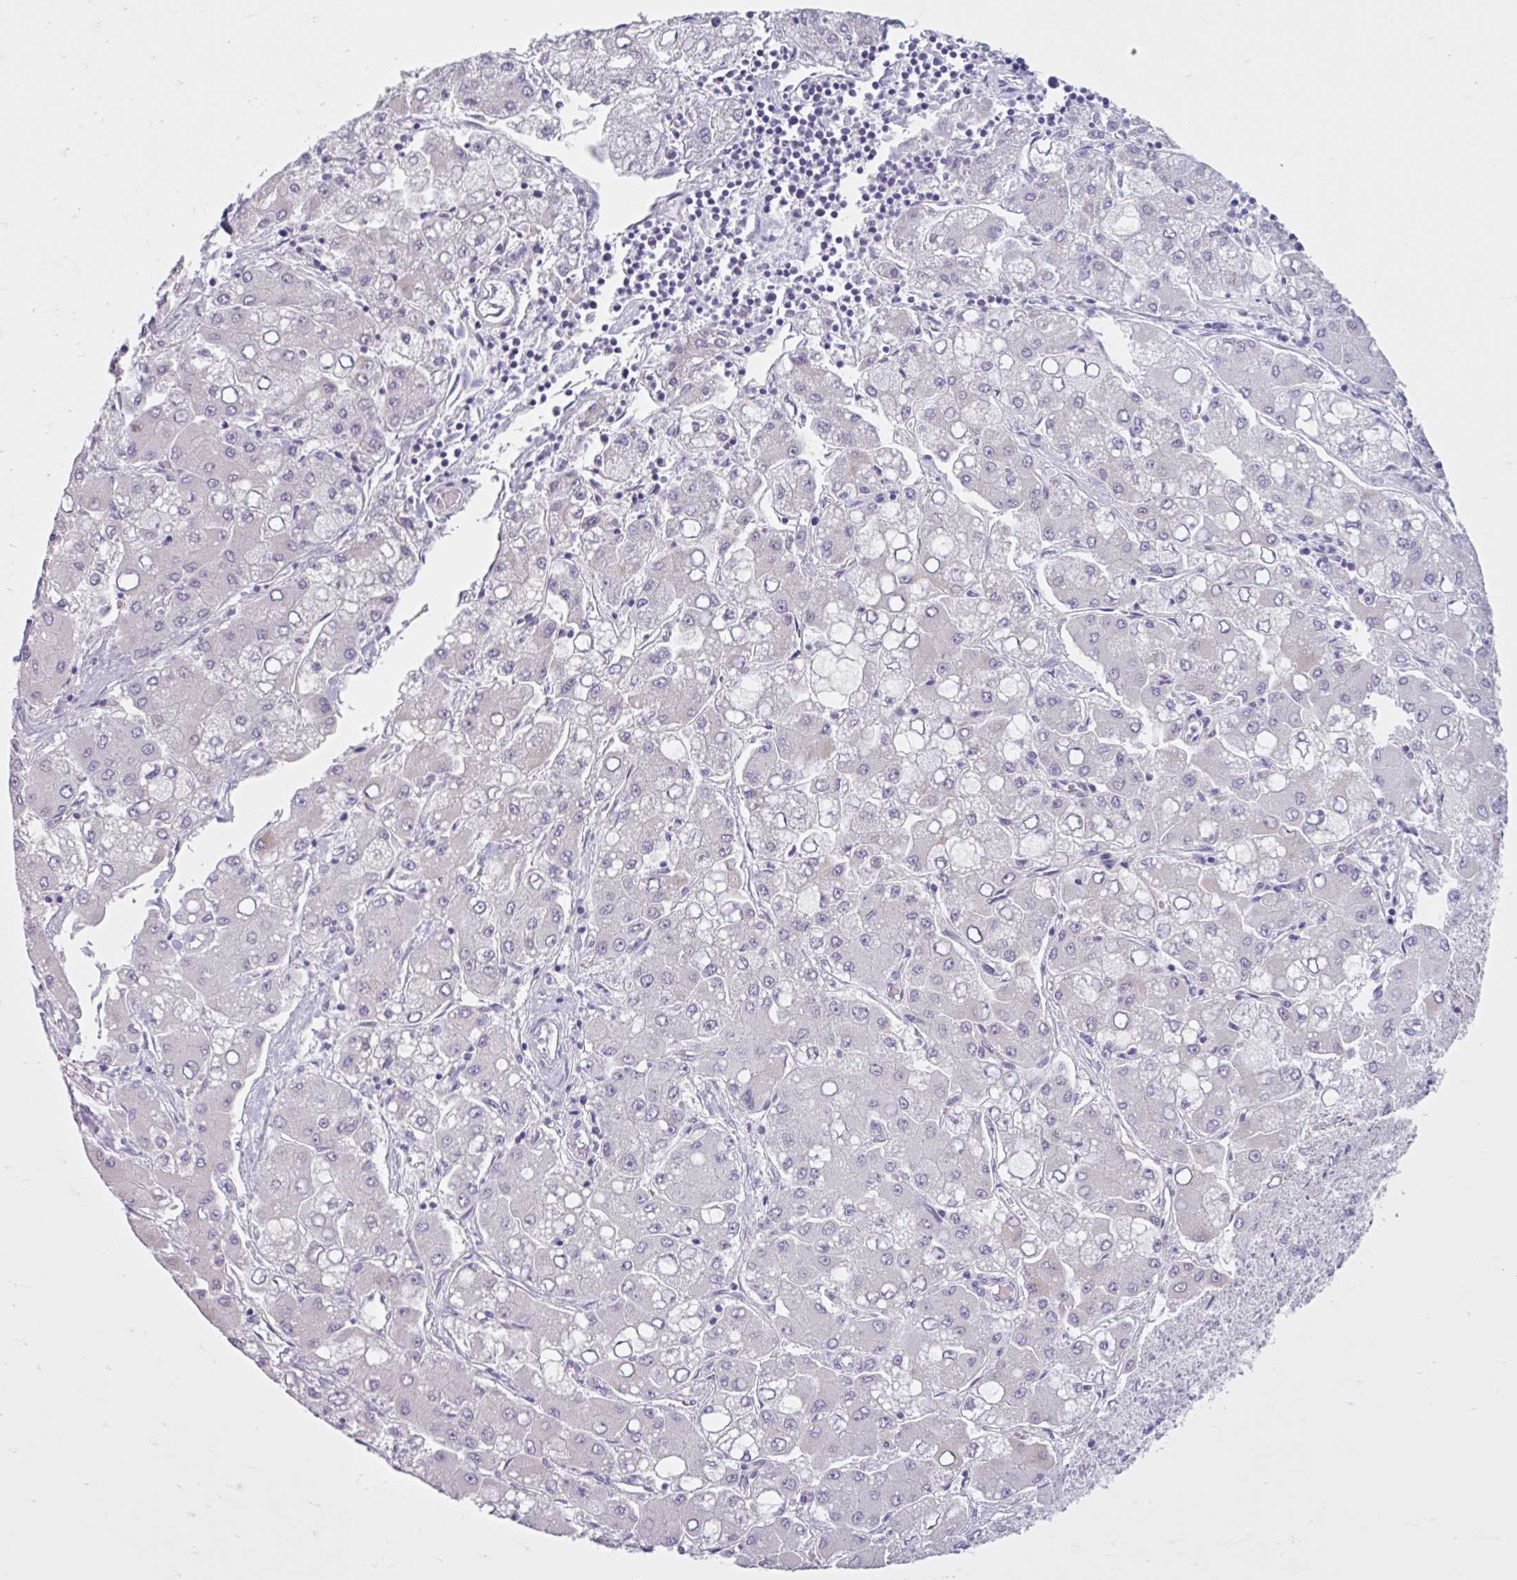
{"staining": {"intensity": "negative", "quantity": "none", "location": "none"}, "tissue": "liver cancer", "cell_type": "Tumor cells", "image_type": "cancer", "snomed": [{"axis": "morphology", "description": "Carcinoma, Hepatocellular, NOS"}, {"axis": "topography", "description": "Liver"}], "caption": "Immunohistochemistry photomicrograph of liver cancer (hepatocellular carcinoma) stained for a protein (brown), which exhibits no positivity in tumor cells.", "gene": "FAM153A", "patient": {"sex": "male", "age": 40}}